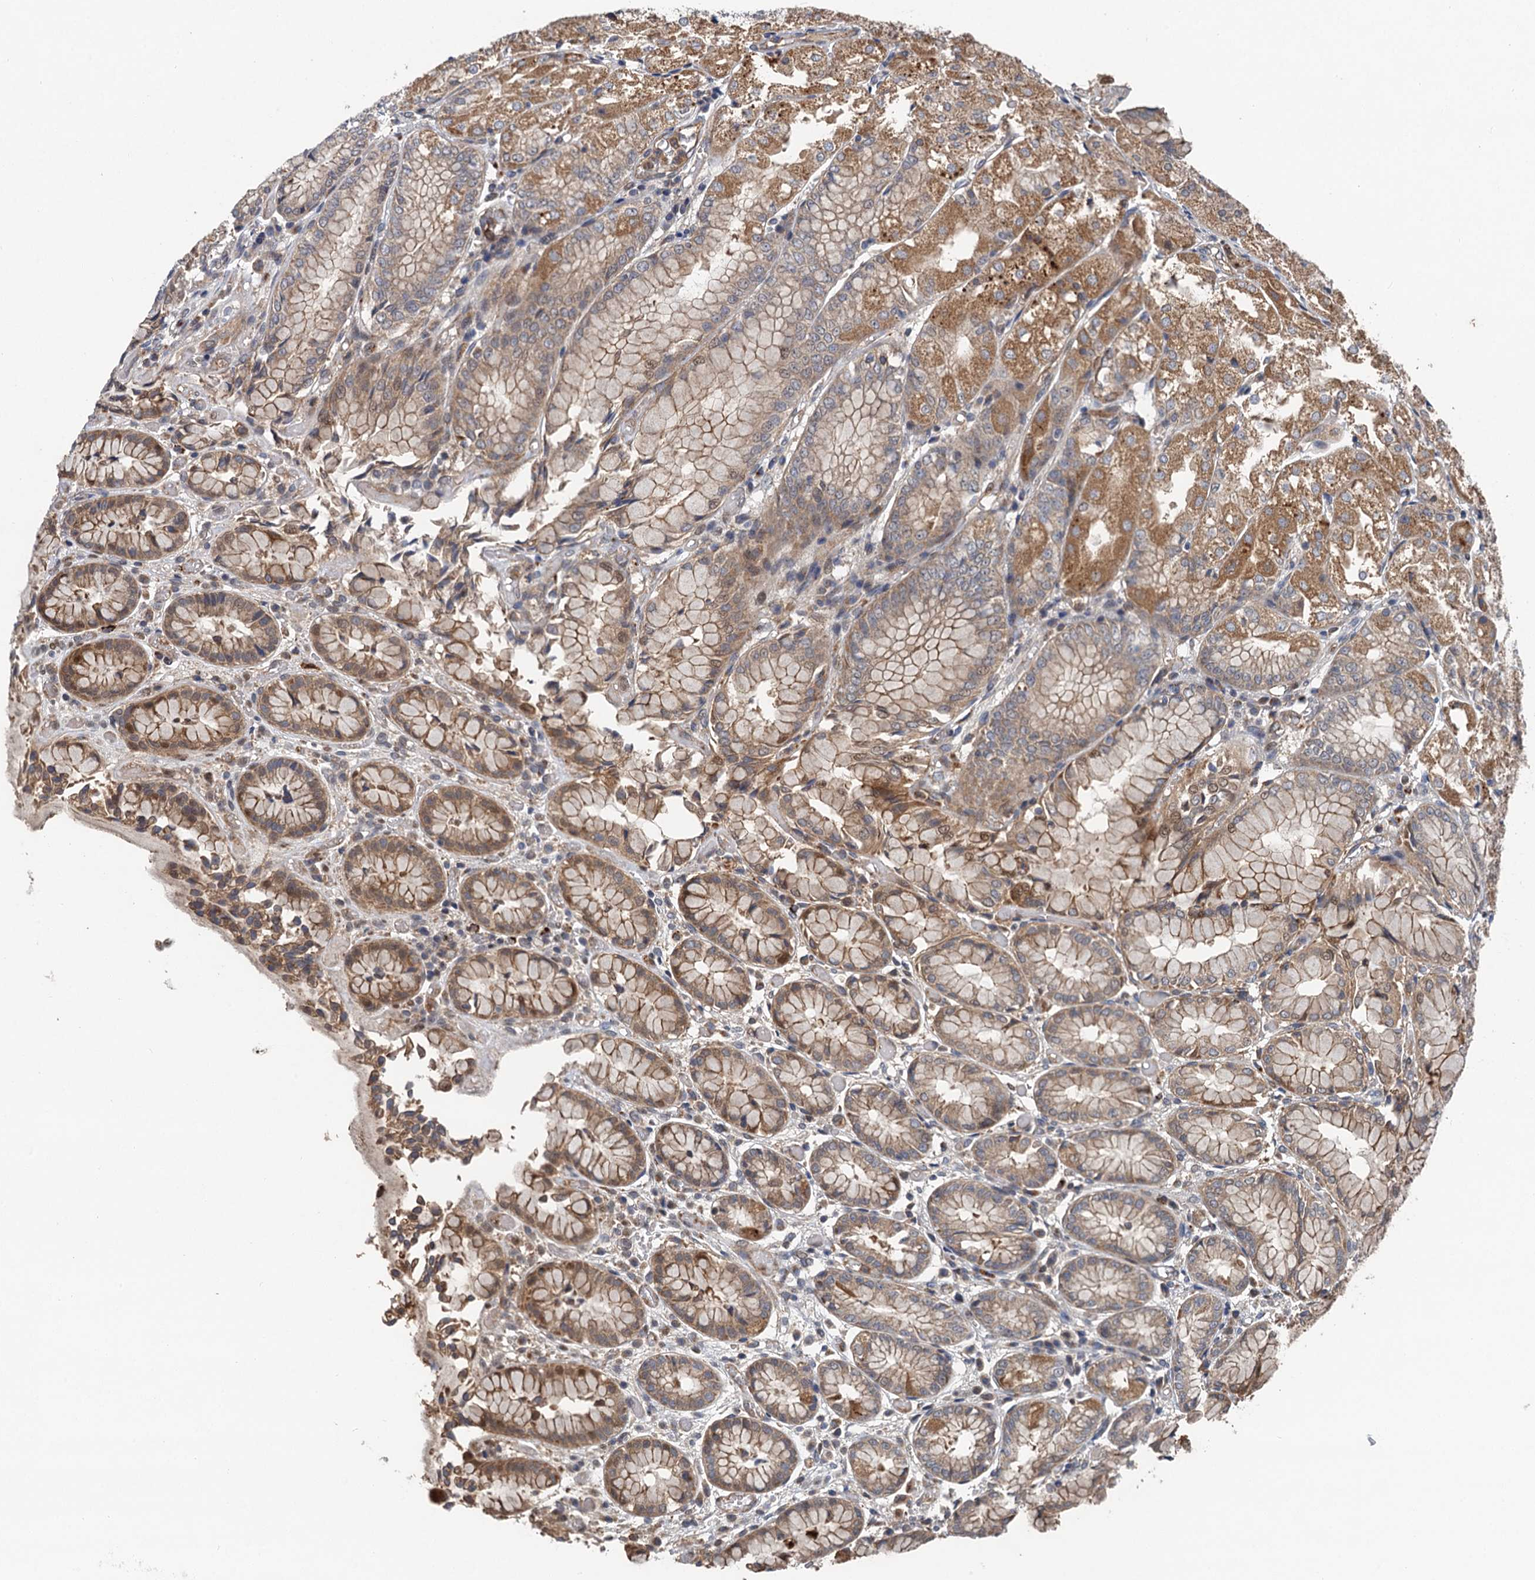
{"staining": {"intensity": "moderate", "quantity": "25%-75%", "location": "cytoplasmic/membranous,nuclear"}, "tissue": "stomach", "cell_type": "Glandular cells", "image_type": "normal", "snomed": [{"axis": "morphology", "description": "Normal tissue, NOS"}, {"axis": "topography", "description": "Stomach, upper"}], "caption": "Immunohistochemical staining of unremarkable stomach exhibits moderate cytoplasmic/membranous,nuclear protein expression in about 25%-75% of glandular cells. Using DAB (3,3'-diaminobenzidine) (brown) and hematoxylin (blue) stains, captured at high magnification using brightfield microscopy.", "gene": "NLRP10", "patient": {"sex": "male", "age": 72}}